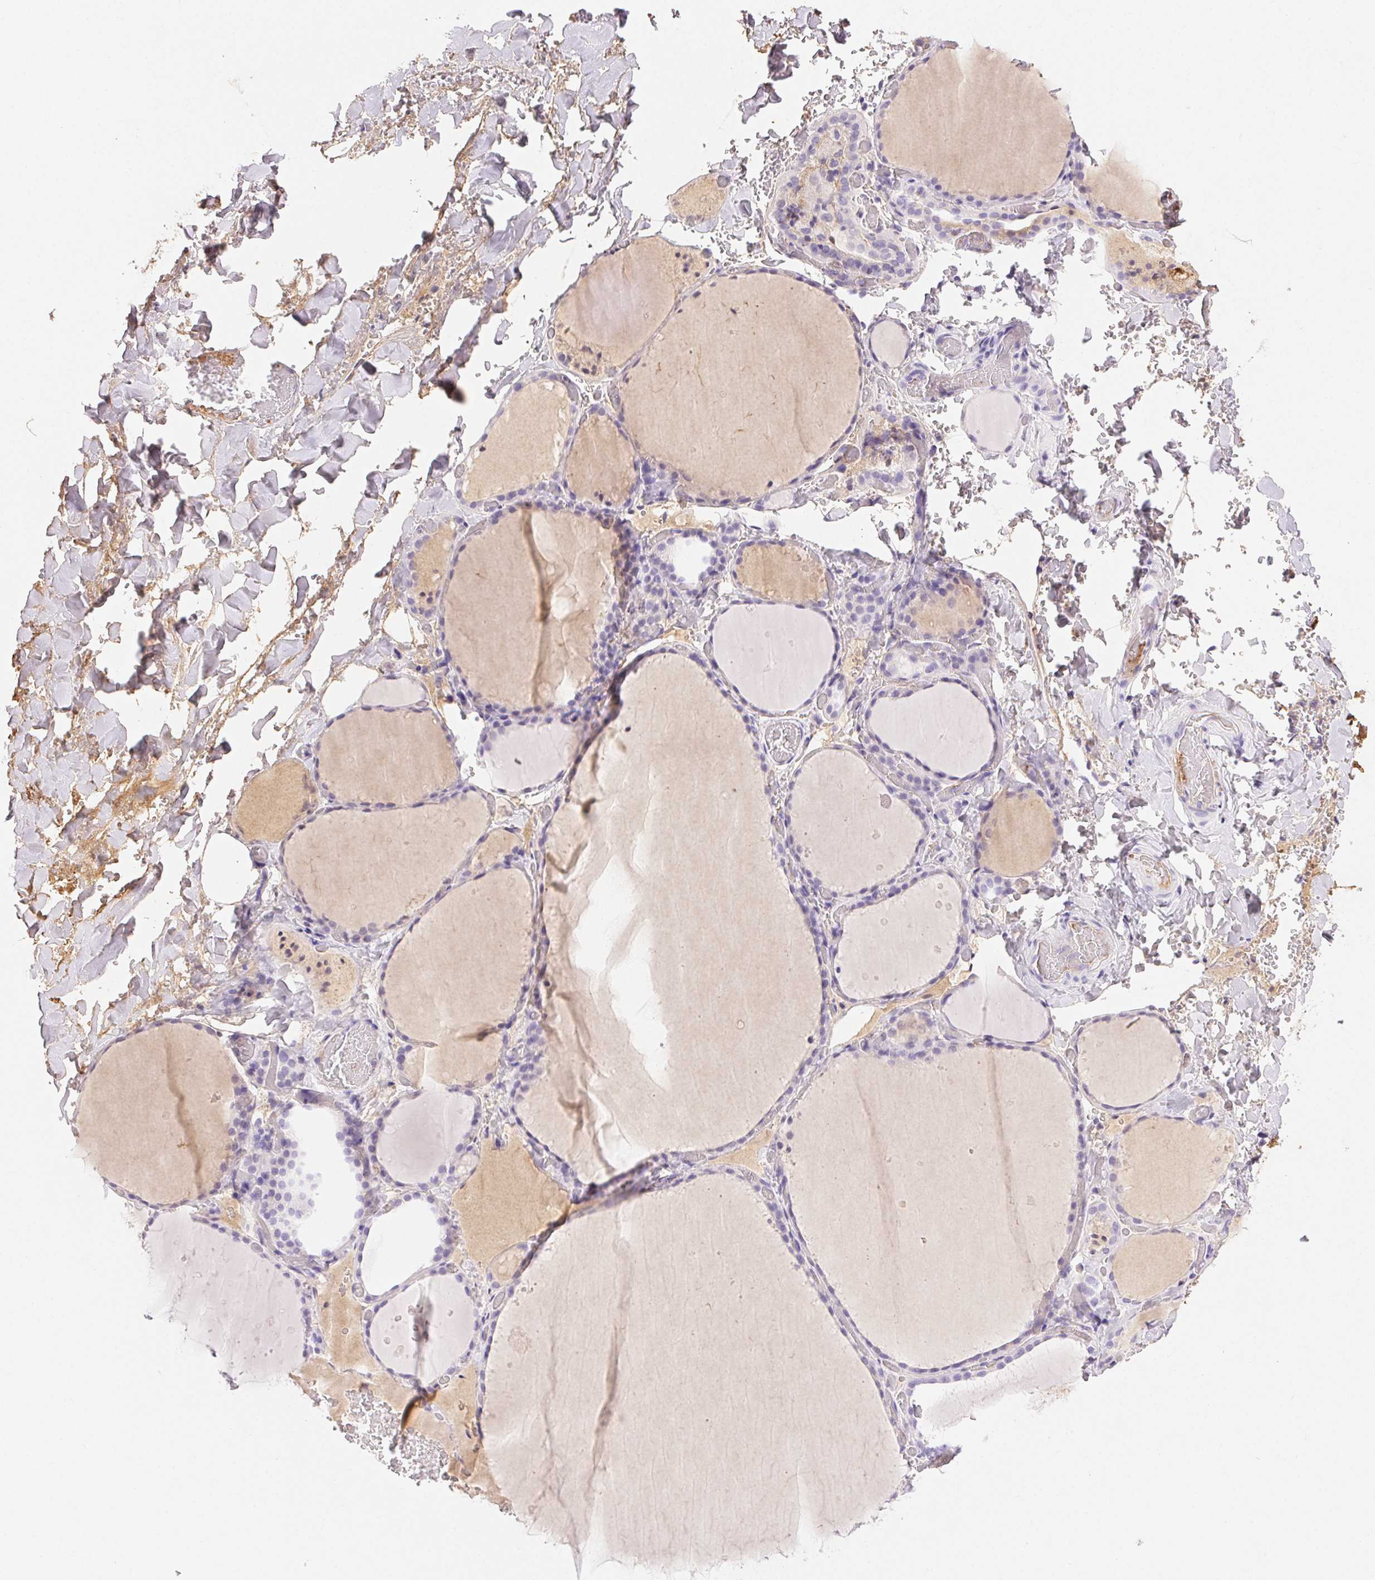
{"staining": {"intensity": "negative", "quantity": "none", "location": "none"}, "tissue": "thyroid gland", "cell_type": "Glandular cells", "image_type": "normal", "snomed": [{"axis": "morphology", "description": "Normal tissue, NOS"}, {"axis": "topography", "description": "Thyroid gland"}], "caption": "IHC of unremarkable human thyroid gland demonstrates no staining in glandular cells.", "gene": "FGA", "patient": {"sex": "female", "age": 36}}